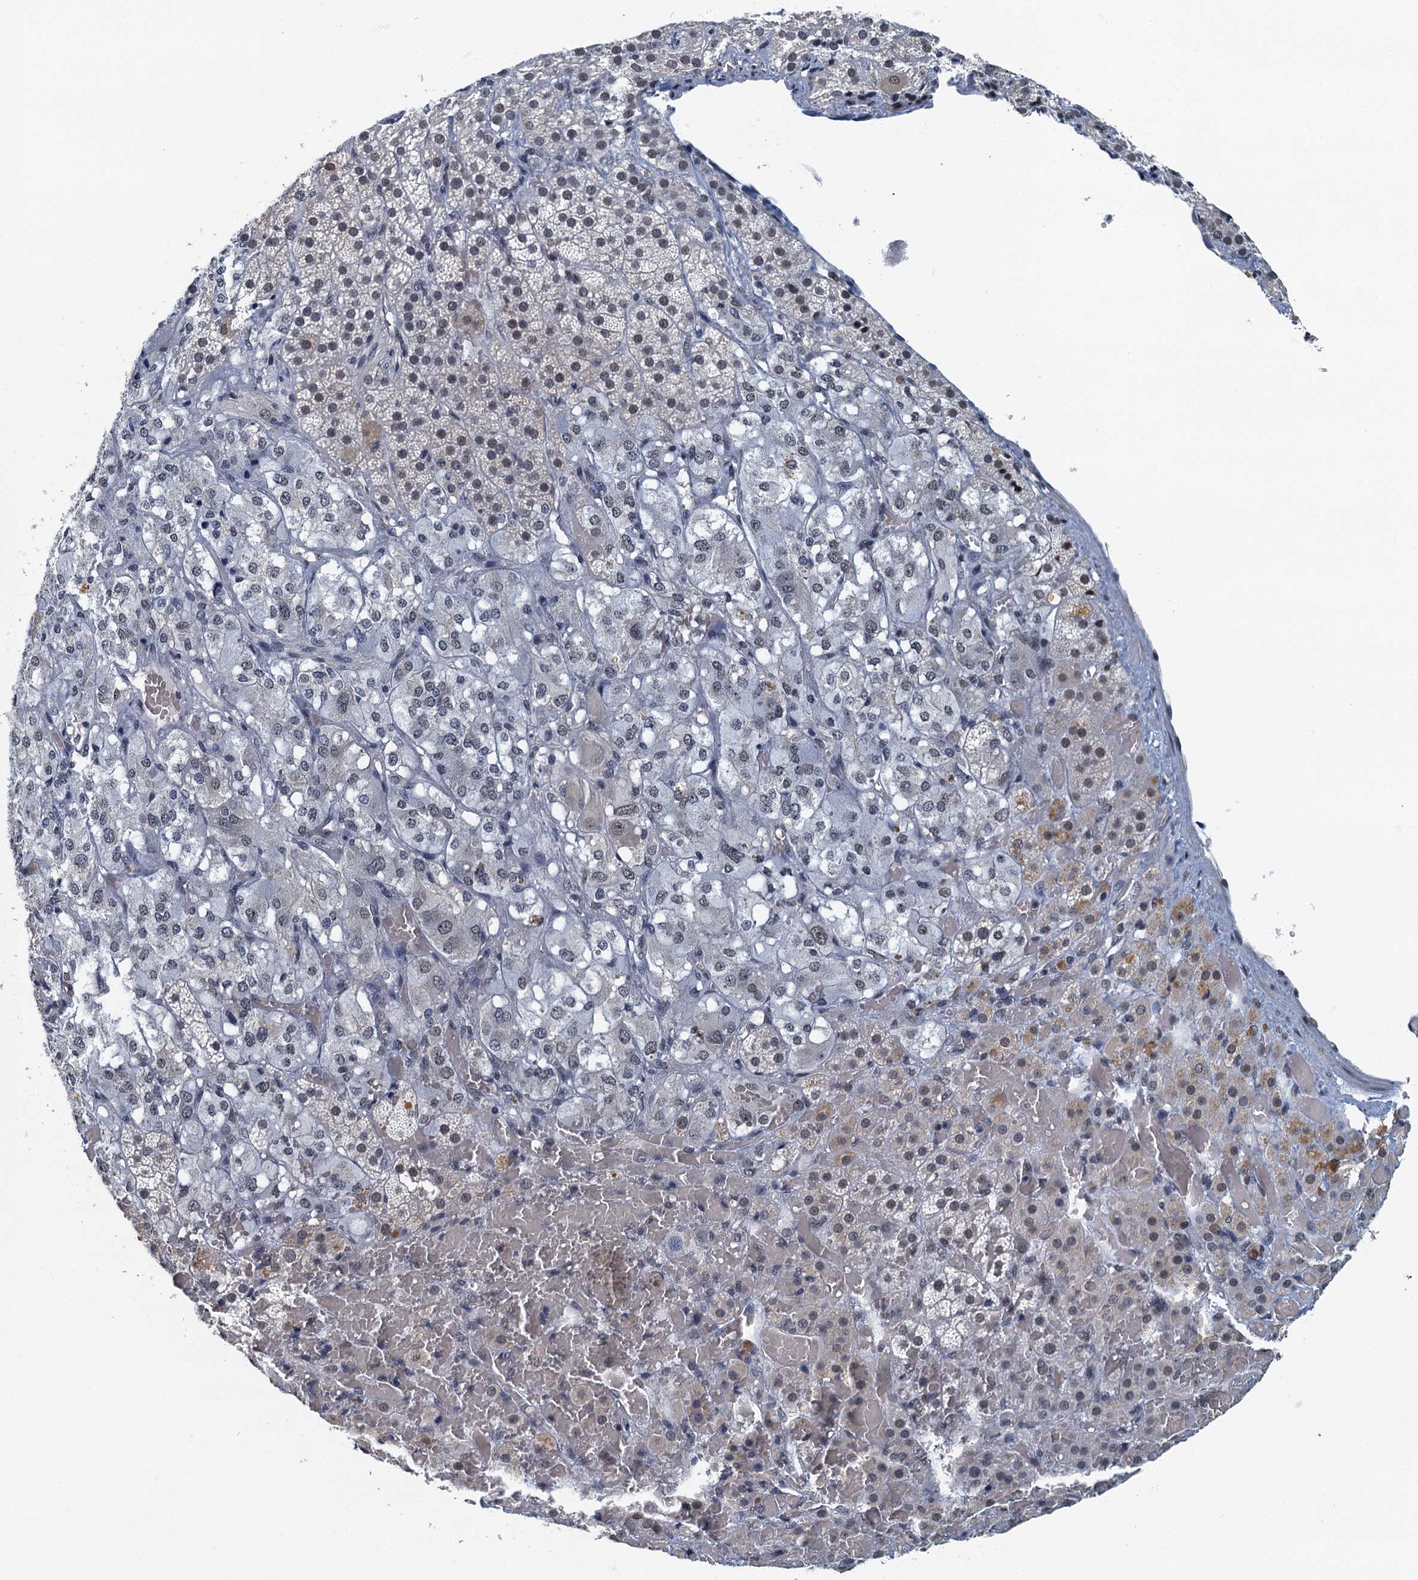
{"staining": {"intensity": "moderate", "quantity": "25%-75%", "location": "nuclear"}, "tissue": "adrenal gland", "cell_type": "Glandular cells", "image_type": "normal", "snomed": [{"axis": "morphology", "description": "Normal tissue, NOS"}, {"axis": "topography", "description": "Adrenal gland"}], "caption": "Approximately 25%-75% of glandular cells in benign adrenal gland reveal moderate nuclear protein expression as visualized by brown immunohistochemical staining.", "gene": "GADL1", "patient": {"sex": "female", "age": 59}}